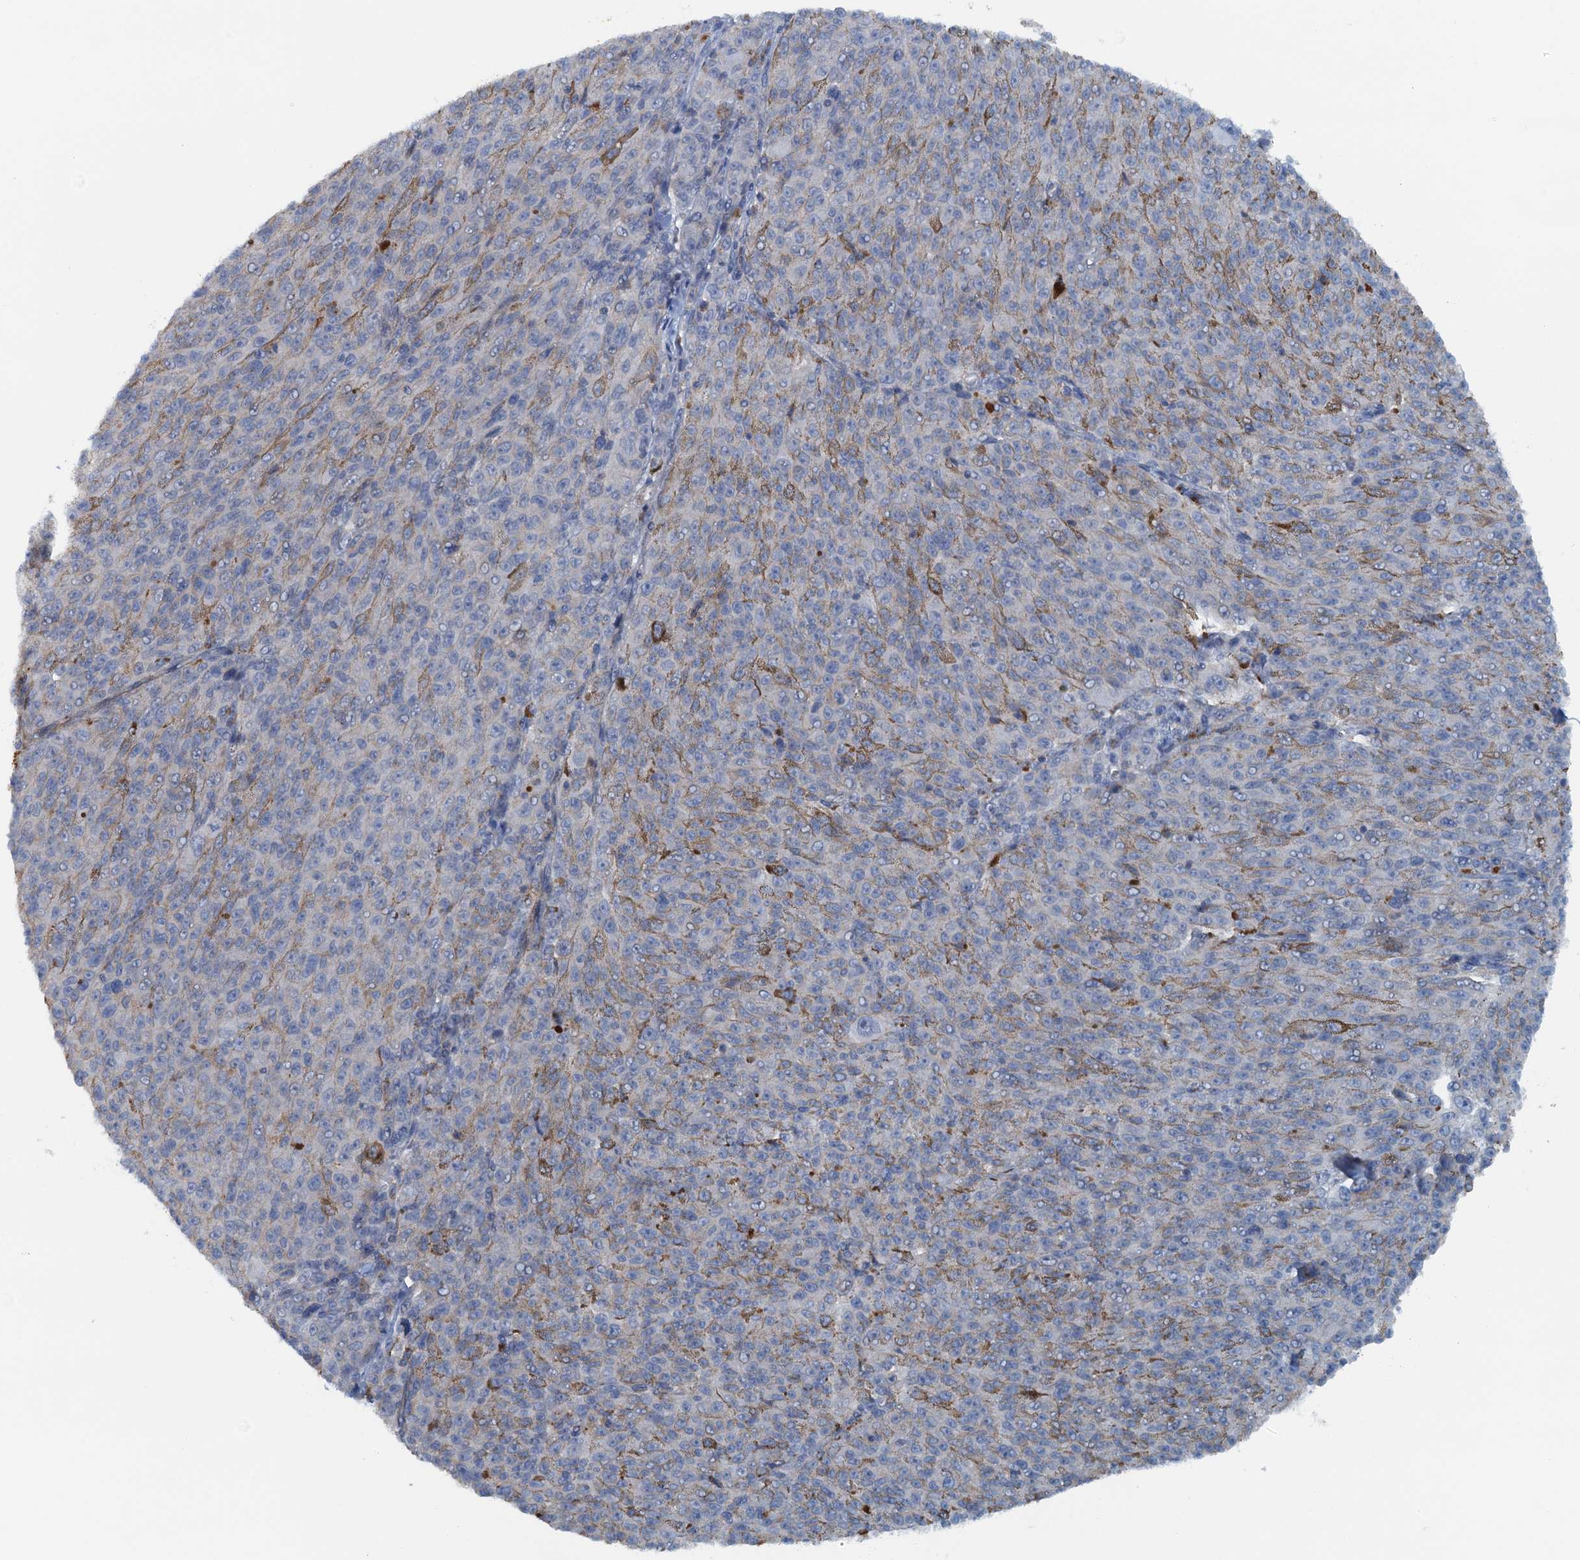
{"staining": {"intensity": "negative", "quantity": "none", "location": "none"}, "tissue": "melanoma", "cell_type": "Tumor cells", "image_type": "cancer", "snomed": [{"axis": "morphology", "description": "Malignant melanoma, NOS"}, {"axis": "topography", "description": "Skin"}], "caption": "High power microscopy image of an immunohistochemistry micrograph of malignant melanoma, revealing no significant expression in tumor cells.", "gene": "THAP10", "patient": {"sex": "female", "age": 52}}